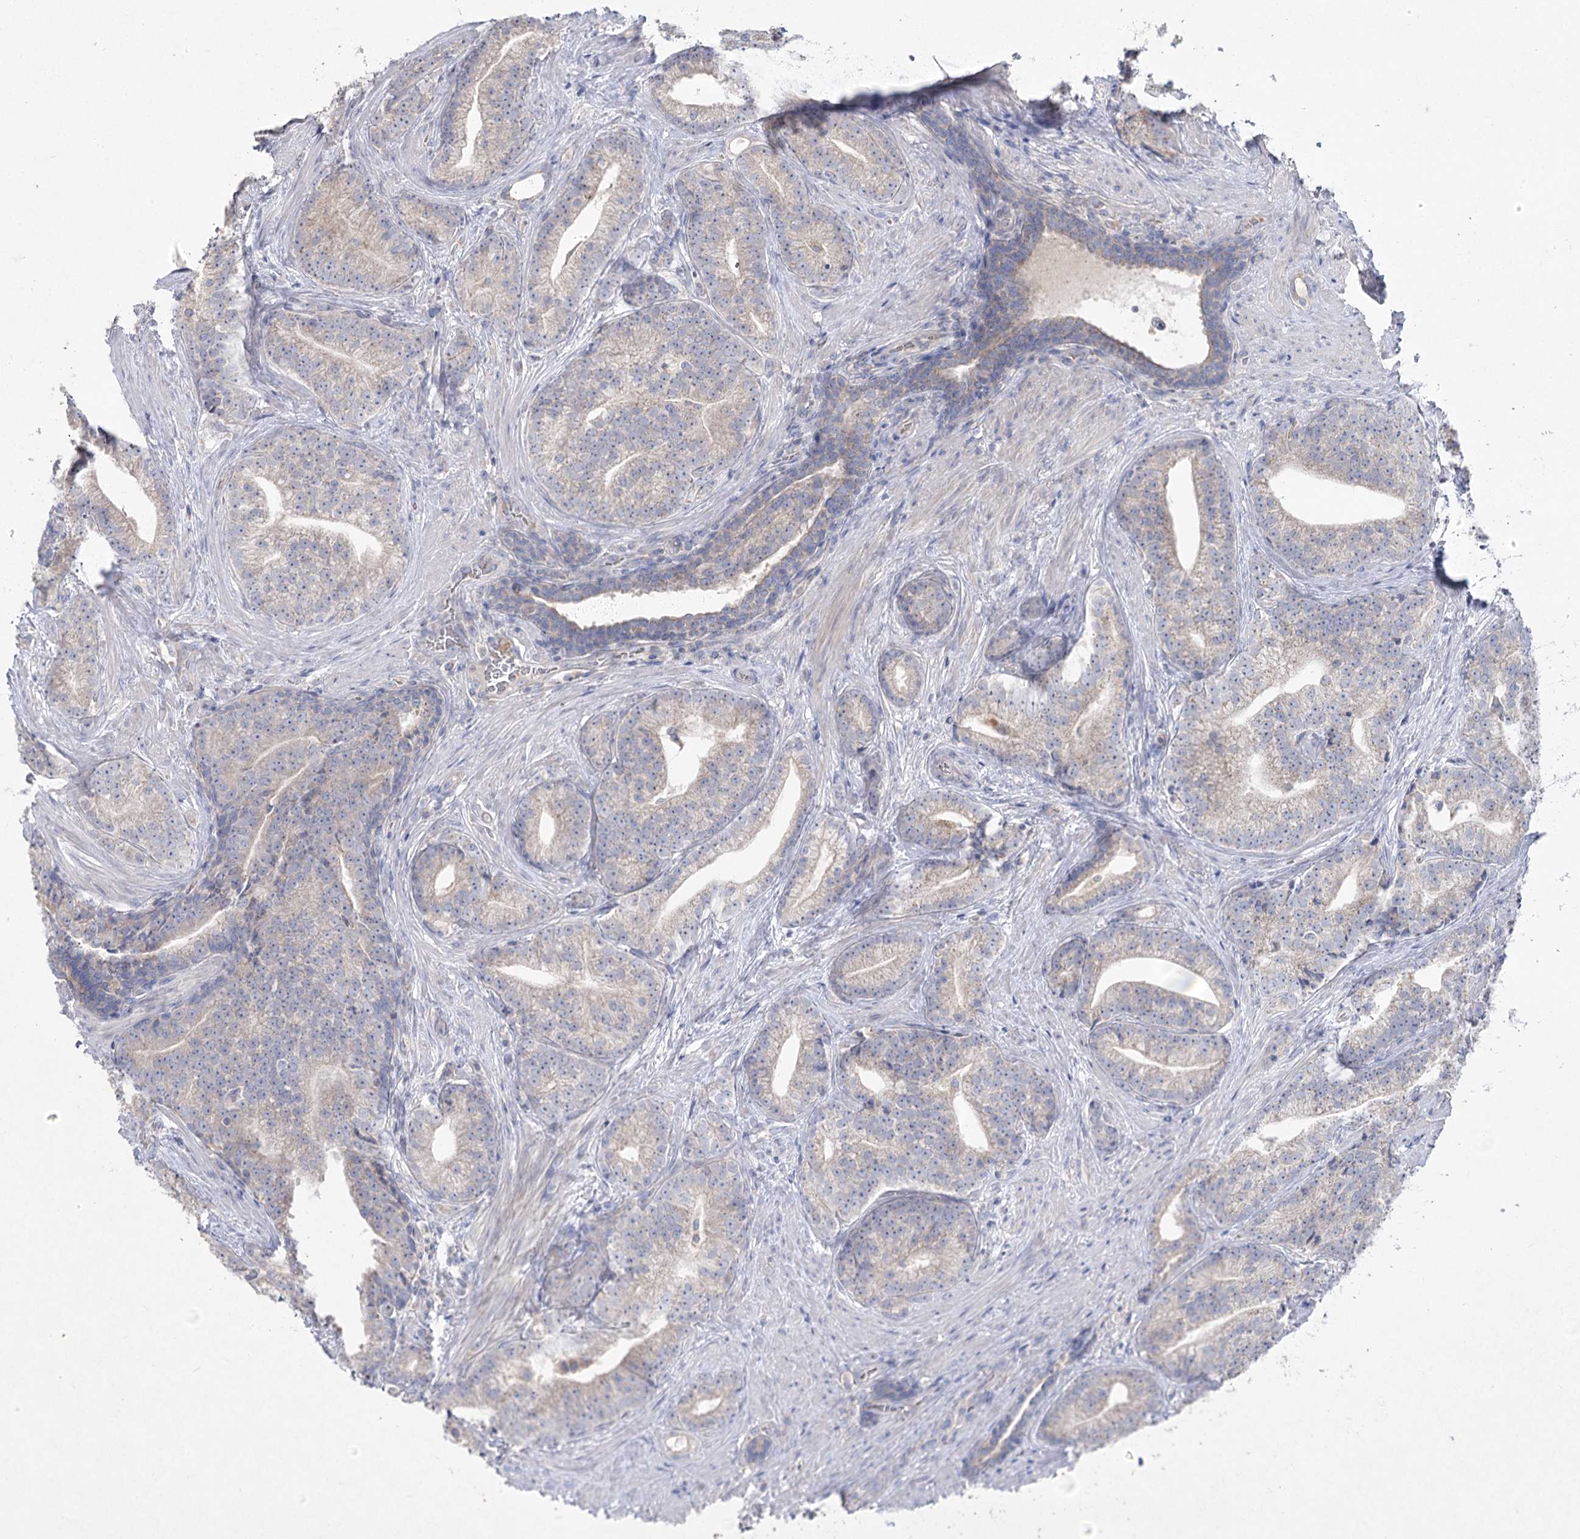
{"staining": {"intensity": "negative", "quantity": "none", "location": "none"}, "tissue": "prostate cancer", "cell_type": "Tumor cells", "image_type": "cancer", "snomed": [{"axis": "morphology", "description": "Adenocarcinoma, Low grade"}, {"axis": "topography", "description": "Prostate"}], "caption": "Immunohistochemistry (IHC) image of human prostate adenocarcinoma (low-grade) stained for a protein (brown), which shows no staining in tumor cells.", "gene": "TMEM187", "patient": {"sex": "male", "age": 71}}